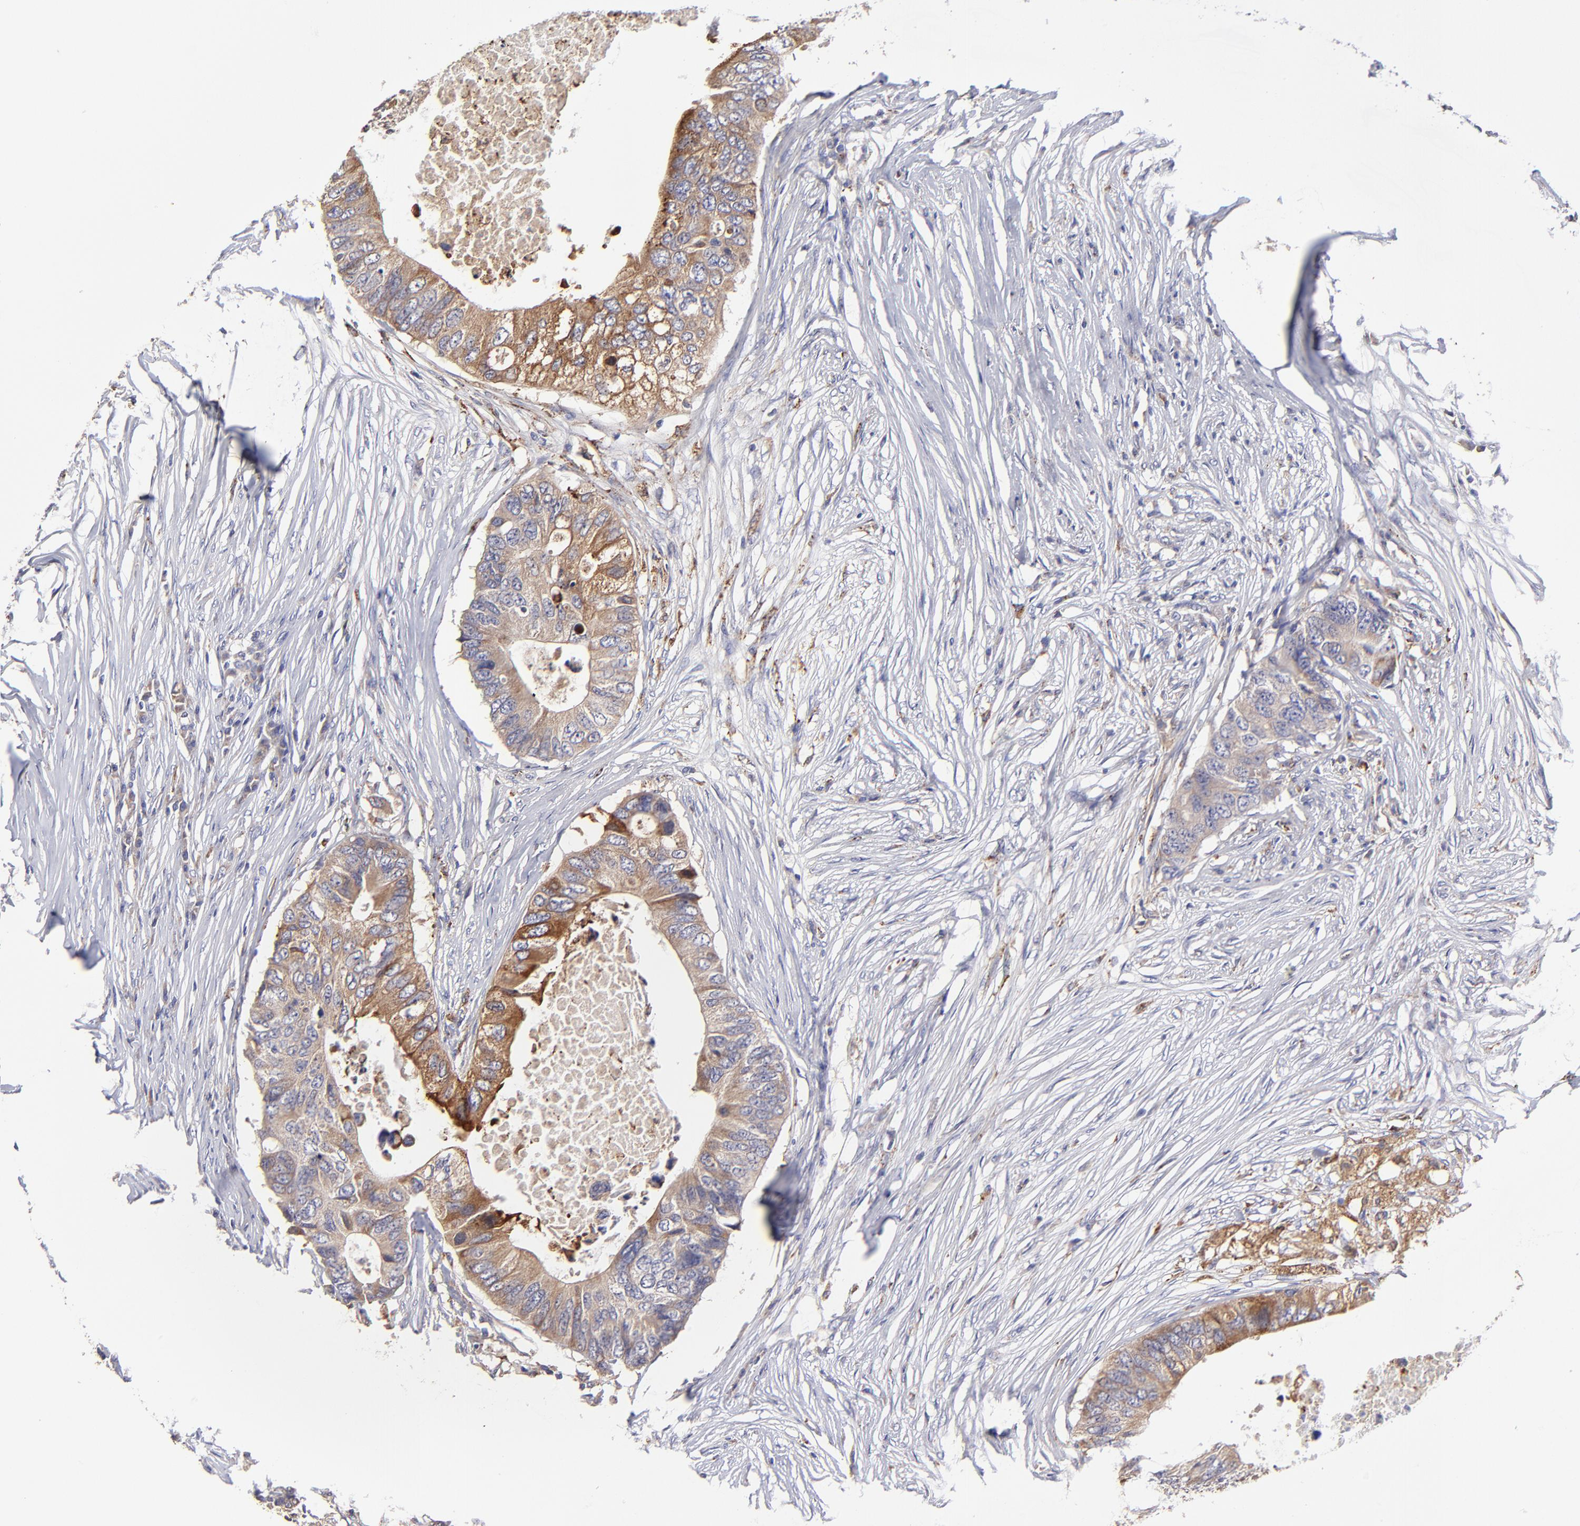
{"staining": {"intensity": "weak", "quantity": ">75%", "location": "cytoplasmic/membranous"}, "tissue": "colorectal cancer", "cell_type": "Tumor cells", "image_type": "cancer", "snomed": [{"axis": "morphology", "description": "Adenocarcinoma, NOS"}, {"axis": "topography", "description": "Colon"}], "caption": "Protein expression analysis of human colorectal adenocarcinoma reveals weak cytoplasmic/membranous positivity in approximately >75% of tumor cells. Nuclei are stained in blue.", "gene": "GCSAM", "patient": {"sex": "male", "age": 71}}